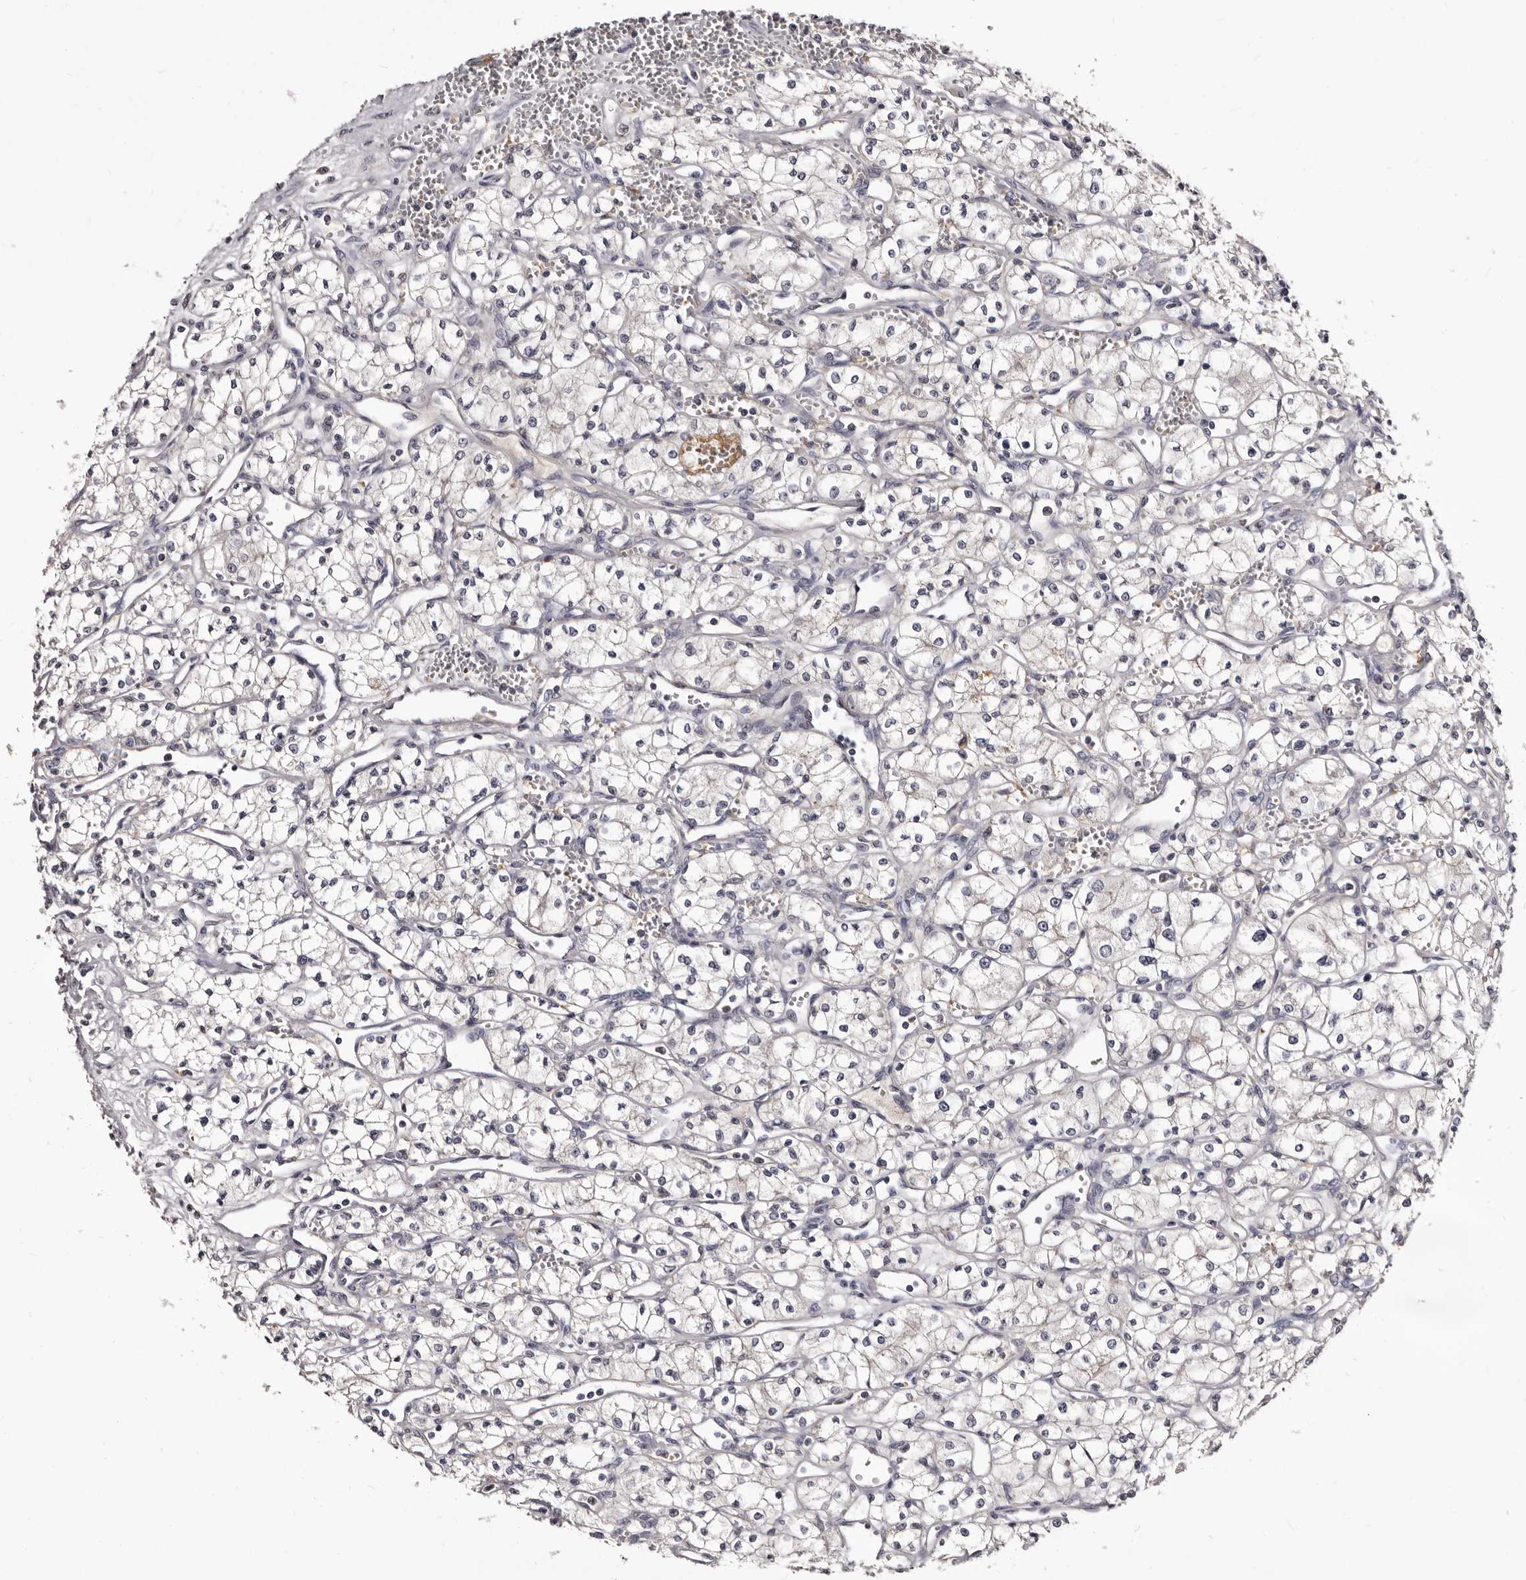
{"staining": {"intensity": "negative", "quantity": "none", "location": "none"}, "tissue": "renal cancer", "cell_type": "Tumor cells", "image_type": "cancer", "snomed": [{"axis": "morphology", "description": "Adenocarcinoma, NOS"}, {"axis": "topography", "description": "Kidney"}], "caption": "This micrograph is of adenocarcinoma (renal) stained with immunohistochemistry to label a protein in brown with the nuclei are counter-stained blue. There is no positivity in tumor cells.", "gene": "BPGM", "patient": {"sex": "male", "age": 59}}